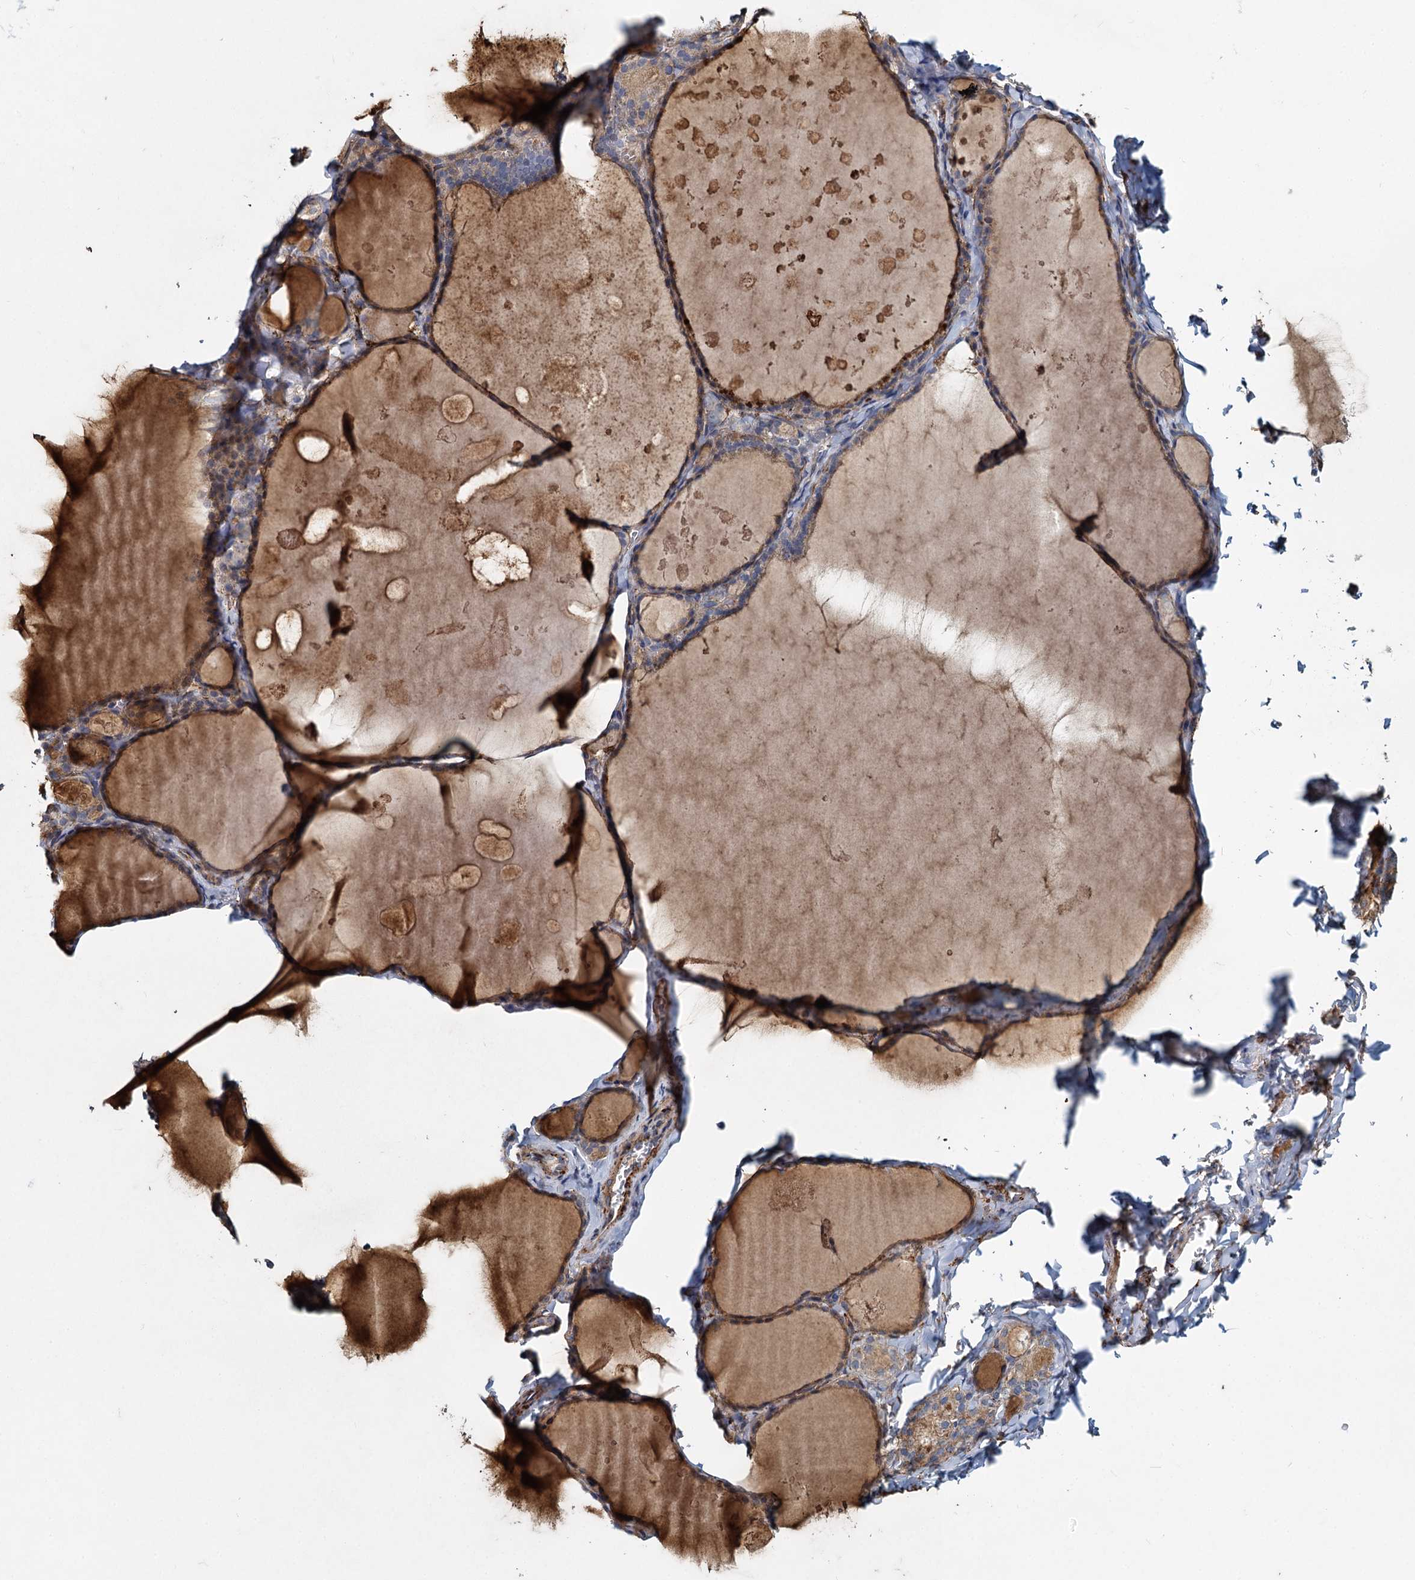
{"staining": {"intensity": "moderate", "quantity": ">75%", "location": "cytoplasmic/membranous"}, "tissue": "thyroid gland", "cell_type": "Glandular cells", "image_type": "normal", "snomed": [{"axis": "morphology", "description": "Normal tissue, NOS"}, {"axis": "topography", "description": "Thyroid gland"}], "caption": "This histopathology image reveals benign thyroid gland stained with immunohistochemistry to label a protein in brown. The cytoplasmic/membranous of glandular cells show moderate positivity for the protein. Nuclei are counter-stained blue.", "gene": "DCUN1D2", "patient": {"sex": "male", "age": 56}}